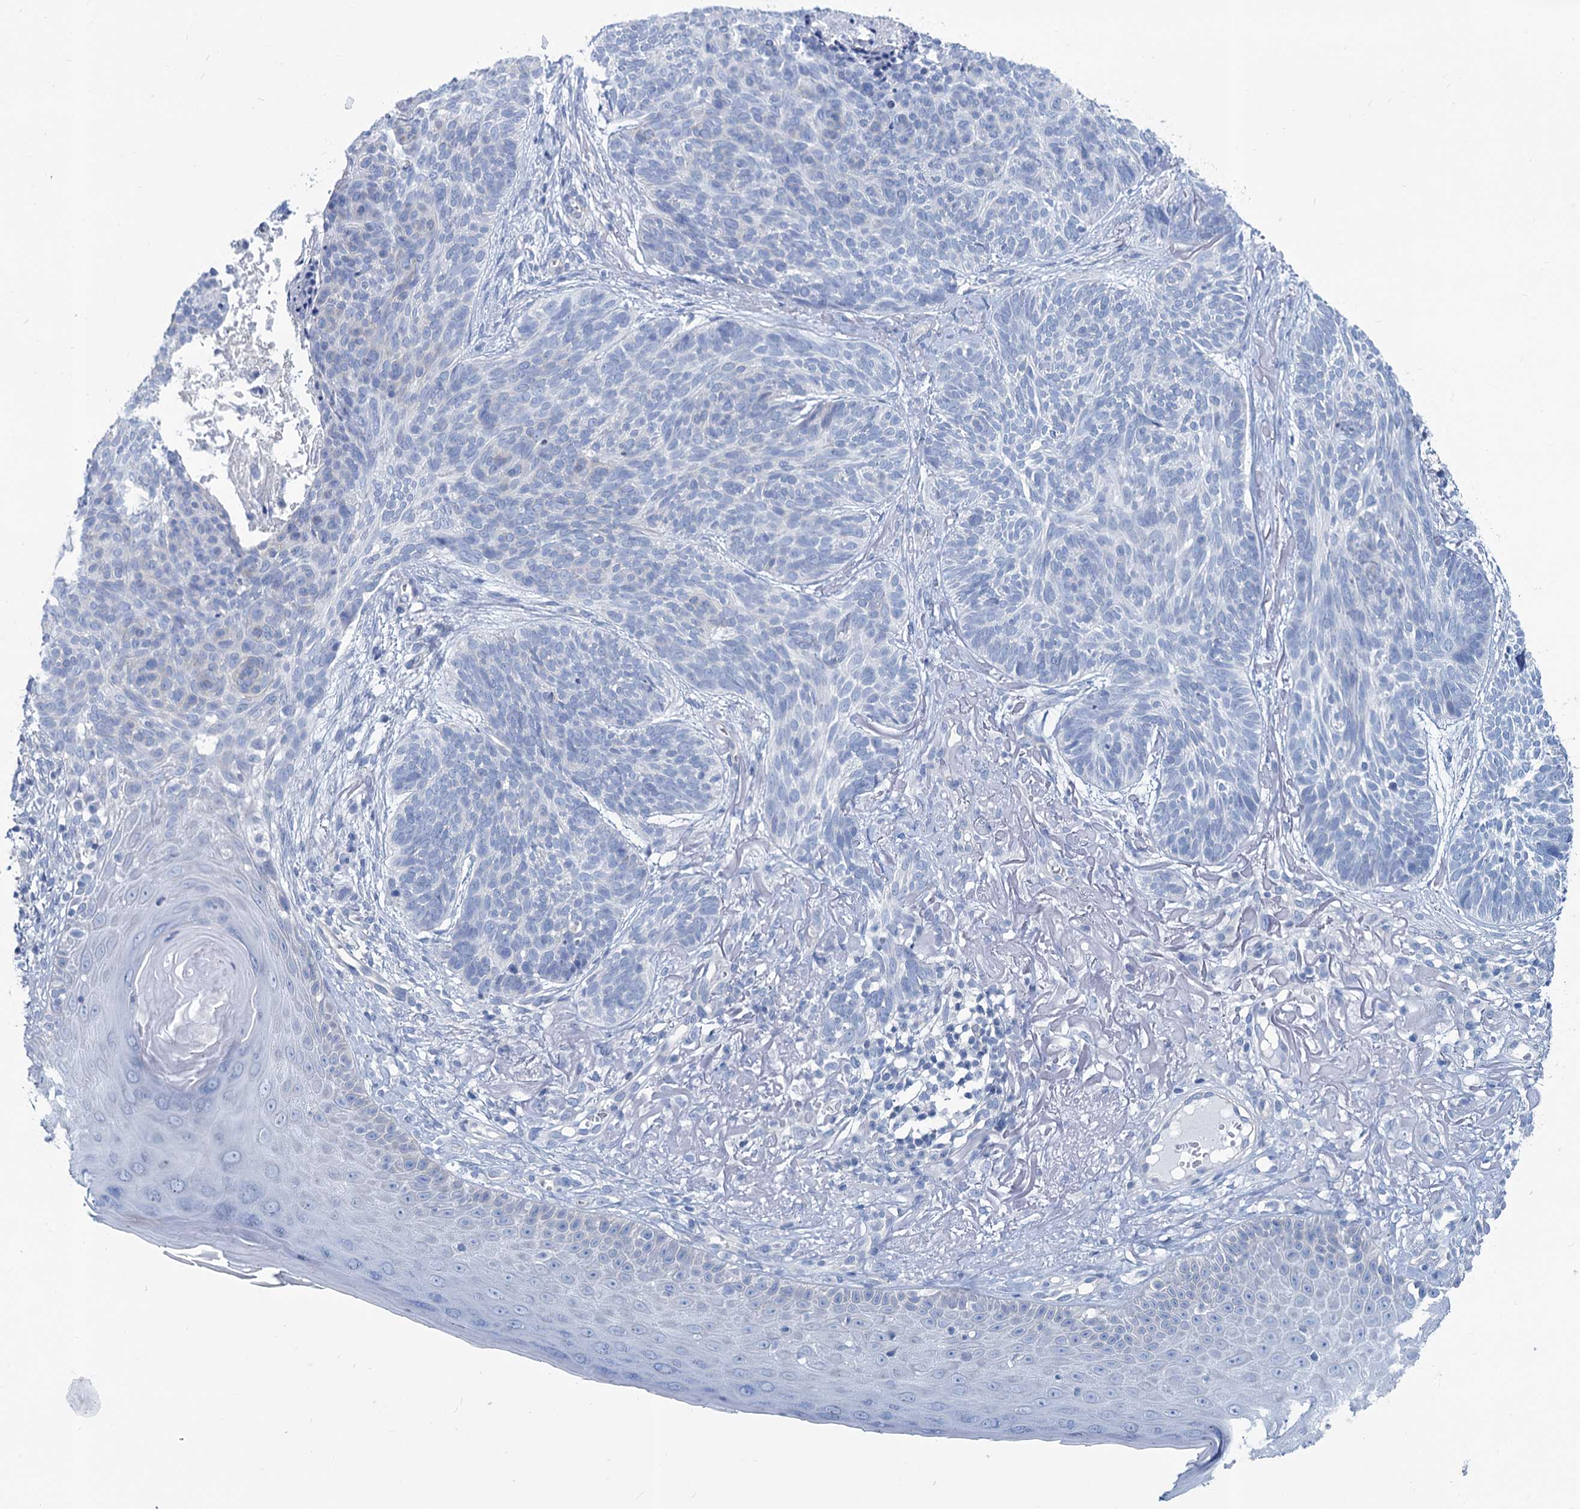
{"staining": {"intensity": "negative", "quantity": "none", "location": "none"}, "tissue": "skin cancer", "cell_type": "Tumor cells", "image_type": "cancer", "snomed": [{"axis": "morphology", "description": "Normal tissue, NOS"}, {"axis": "morphology", "description": "Basal cell carcinoma"}, {"axis": "topography", "description": "Skin"}], "caption": "This is a image of IHC staining of skin cancer (basal cell carcinoma), which shows no positivity in tumor cells. (Brightfield microscopy of DAB IHC at high magnification).", "gene": "SLC1A3", "patient": {"sex": "male", "age": 66}}